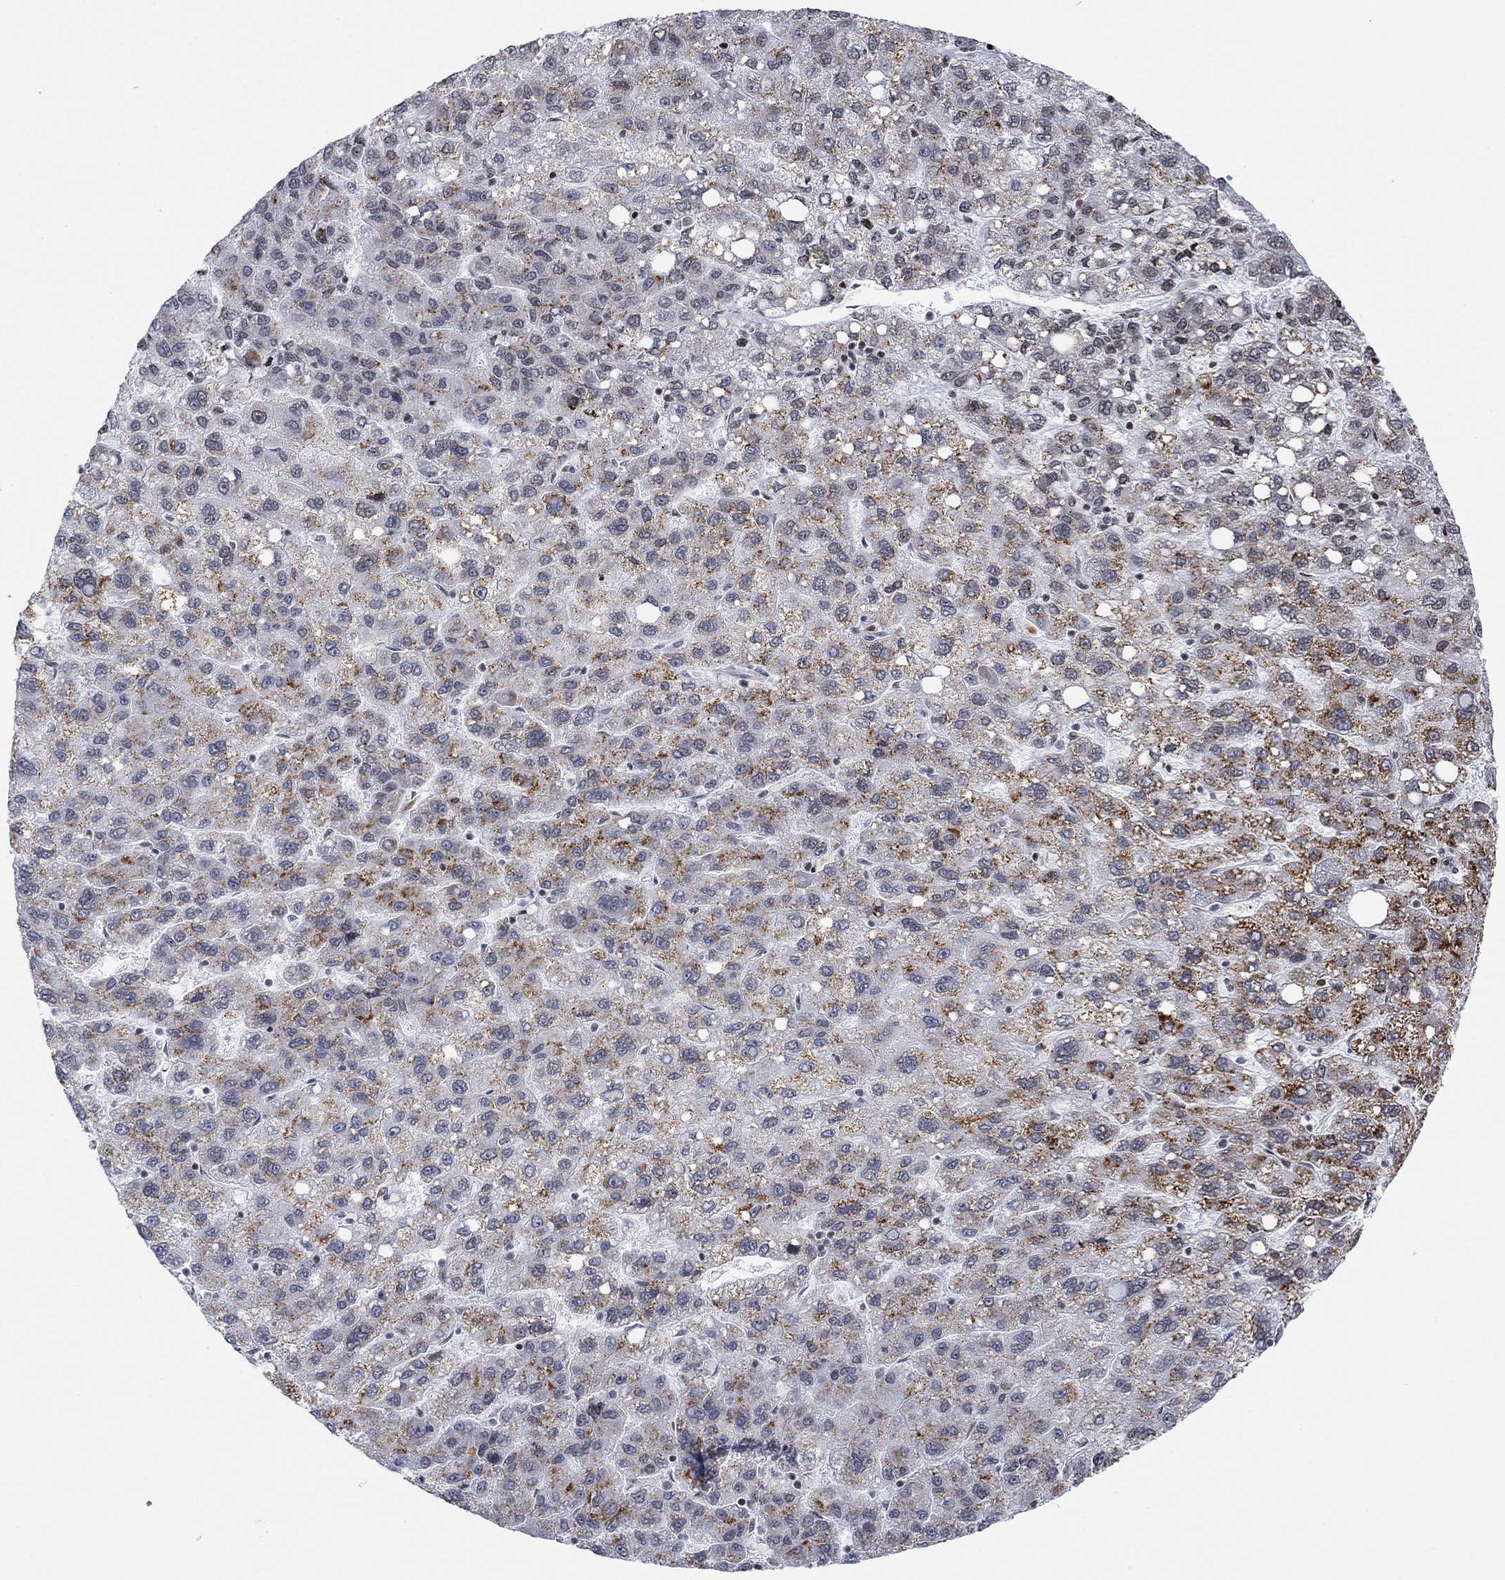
{"staining": {"intensity": "strong", "quantity": "25%-75%", "location": "cytoplasmic/membranous"}, "tissue": "liver cancer", "cell_type": "Tumor cells", "image_type": "cancer", "snomed": [{"axis": "morphology", "description": "Carcinoma, Hepatocellular, NOS"}, {"axis": "topography", "description": "Liver"}], "caption": "The immunohistochemical stain labels strong cytoplasmic/membranous positivity in tumor cells of hepatocellular carcinoma (liver) tissue.", "gene": "ABHD14A", "patient": {"sex": "female", "age": 82}}